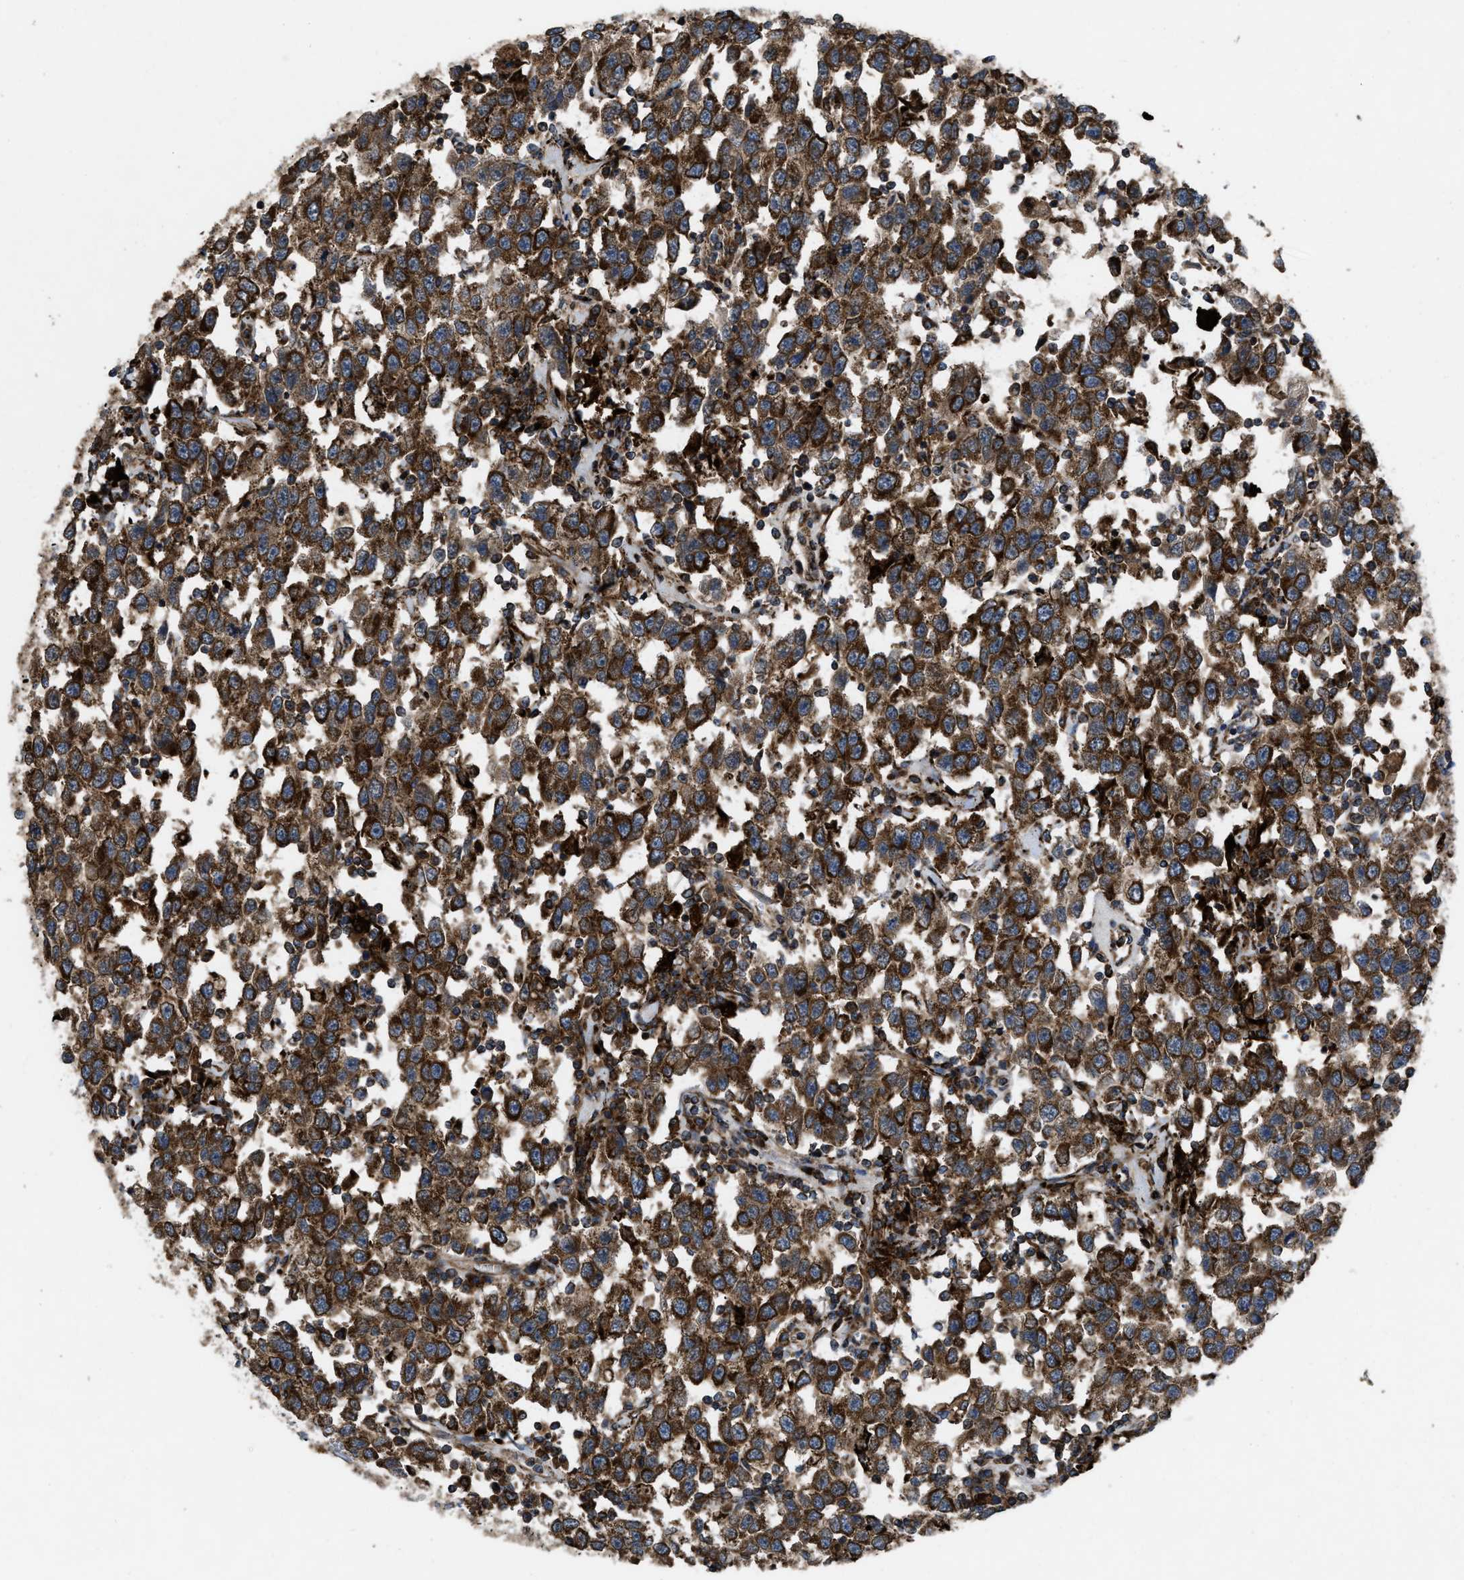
{"staining": {"intensity": "strong", "quantity": ">75%", "location": "cytoplasmic/membranous"}, "tissue": "testis cancer", "cell_type": "Tumor cells", "image_type": "cancer", "snomed": [{"axis": "morphology", "description": "Seminoma, NOS"}, {"axis": "topography", "description": "Testis"}], "caption": "Seminoma (testis) was stained to show a protein in brown. There is high levels of strong cytoplasmic/membranous expression in approximately >75% of tumor cells. (brown staining indicates protein expression, while blue staining denotes nuclei).", "gene": "PER3", "patient": {"sex": "male", "age": 41}}